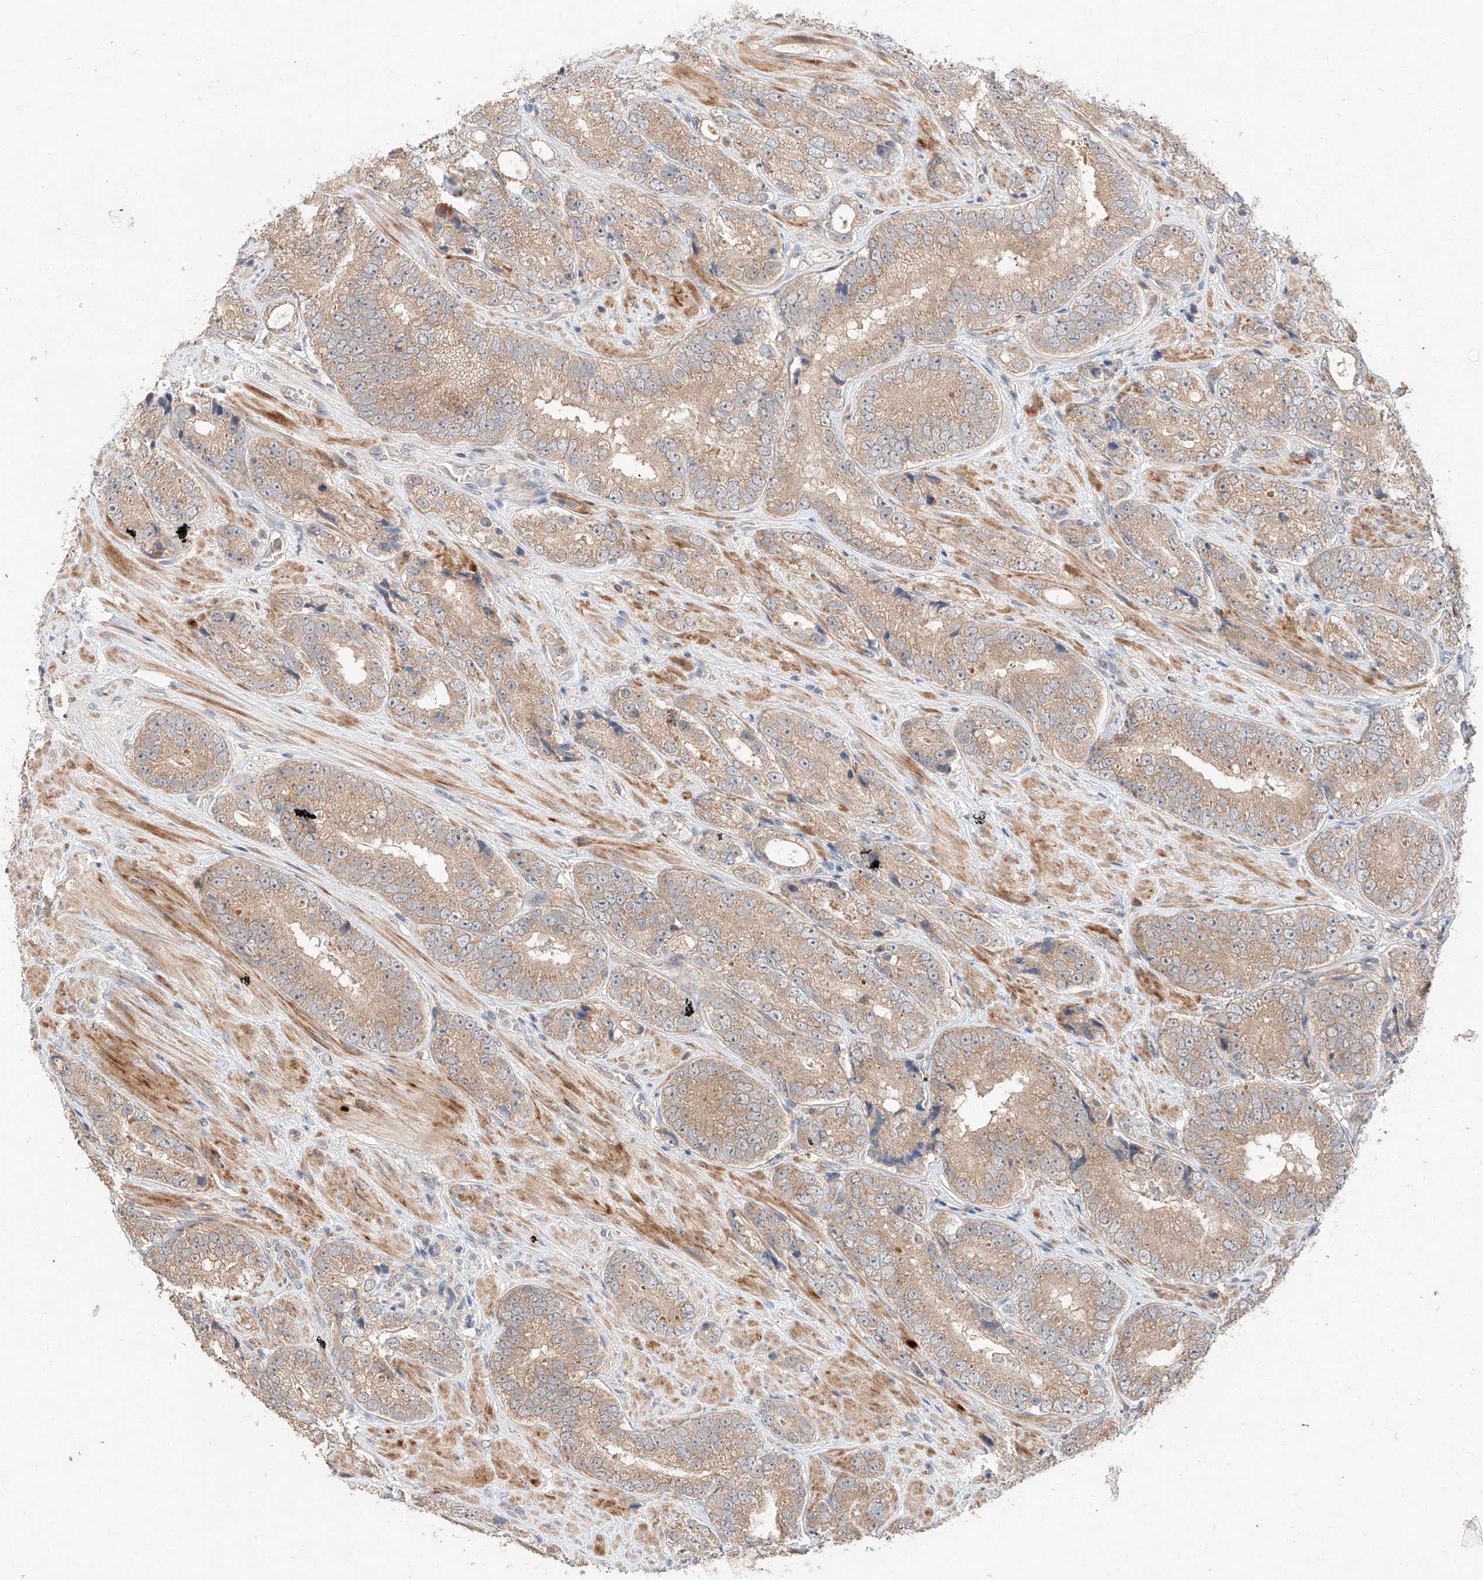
{"staining": {"intensity": "weak", "quantity": ">75%", "location": "cytoplasmic/membranous"}, "tissue": "prostate cancer", "cell_type": "Tumor cells", "image_type": "cancer", "snomed": [{"axis": "morphology", "description": "Adenocarcinoma, High grade"}, {"axis": "topography", "description": "Prostate"}], "caption": "The photomicrograph displays immunohistochemical staining of prostate cancer. There is weak cytoplasmic/membranous positivity is identified in approximately >75% of tumor cells.", "gene": "XPNPEP1", "patient": {"sex": "male", "age": 56}}